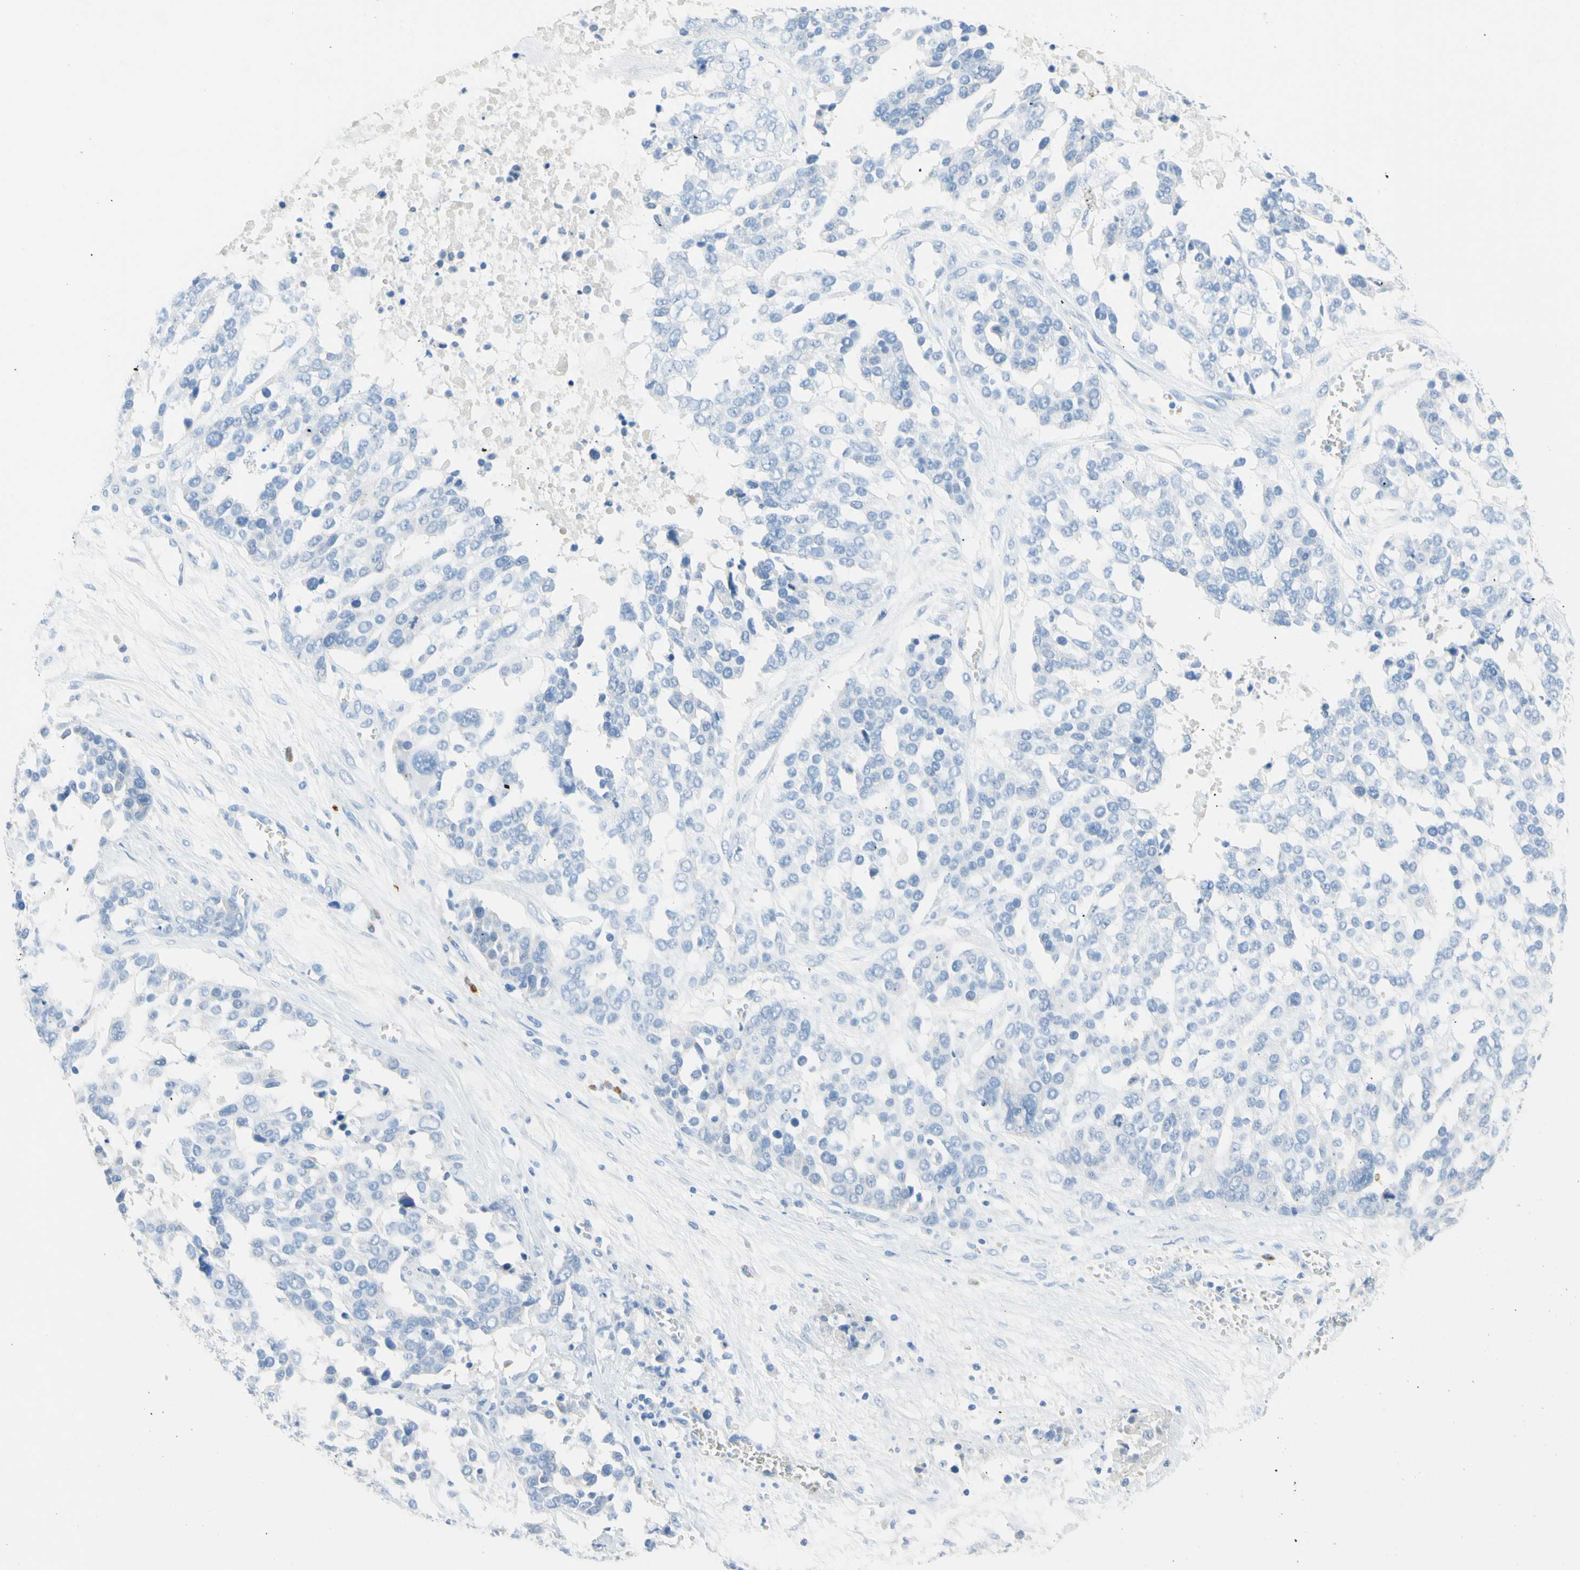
{"staining": {"intensity": "negative", "quantity": "none", "location": "none"}, "tissue": "ovarian cancer", "cell_type": "Tumor cells", "image_type": "cancer", "snomed": [{"axis": "morphology", "description": "Cystadenocarcinoma, serous, NOS"}, {"axis": "topography", "description": "Ovary"}], "caption": "The photomicrograph demonstrates no significant staining in tumor cells of ovarian serous cystadenocarcinoma.", "gene": "IL6ST", "patient": {"sex": "female", "age": 44}}